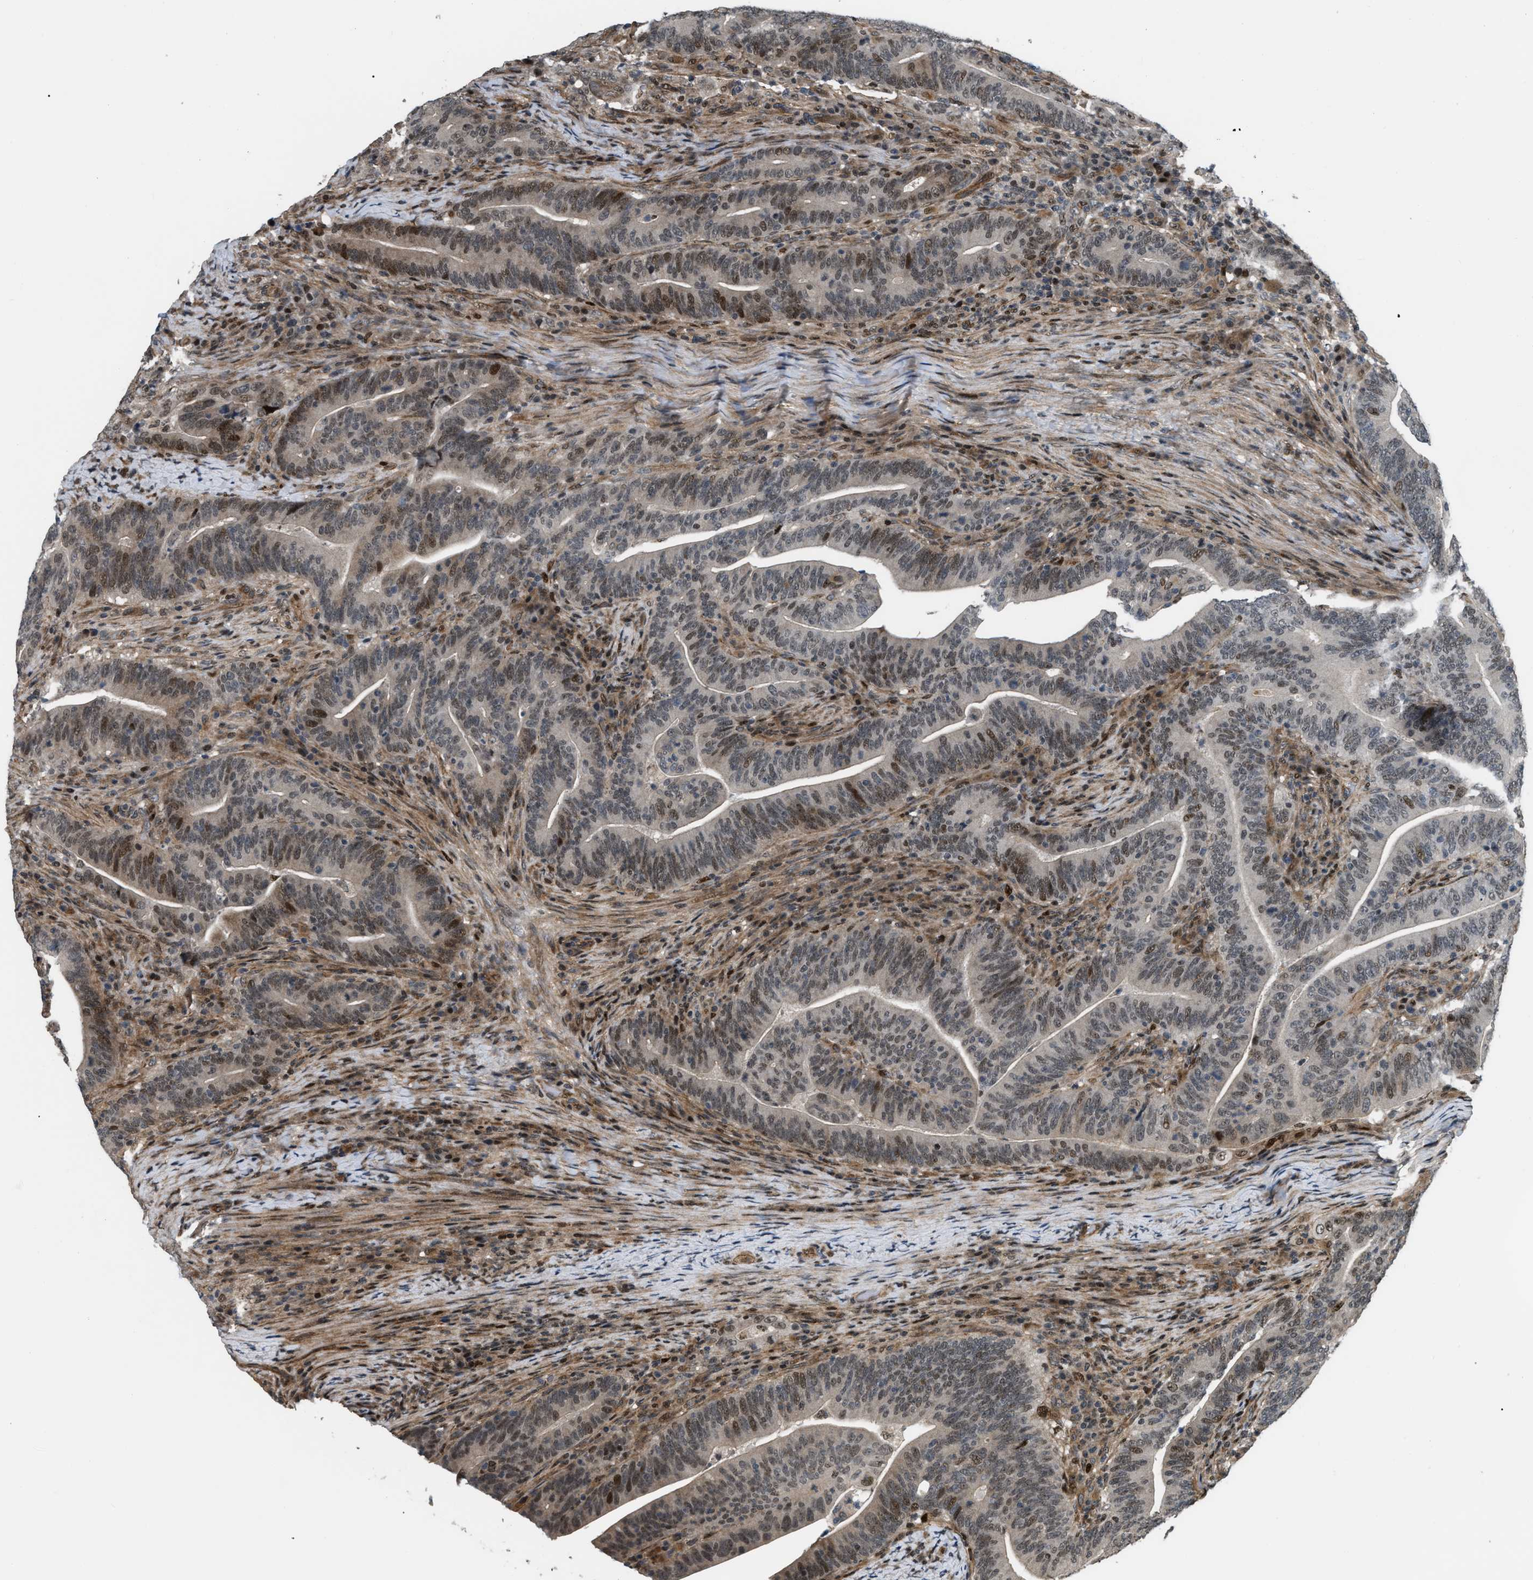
{"staining": {"intensity": "moderate", "quantity": "<25%", "location": "cytoplasmic/membranous,nuclear"}, "tissue": "colorectal cancer", "cell_type": "Tumor cells", "image_type": "cancer", "snomed": [{"axis": "morphology", "description": "Normal tissue, NOS"}, {"axis": "morphology", "description": "Adenocarcinoma, NOS"}, {"axis": "topography", "description": "Colon"}], "caption": "A high-resolution photomicrograph shows immunohistochemistry staining of adenocarcinoma (colorectal), which exhibits moderate cytoplasmic/membranous and nuclear expression in about <25% of tumor cells.", "gene": "LTA4H", "patient": {"sex": "female", "age": 66}}